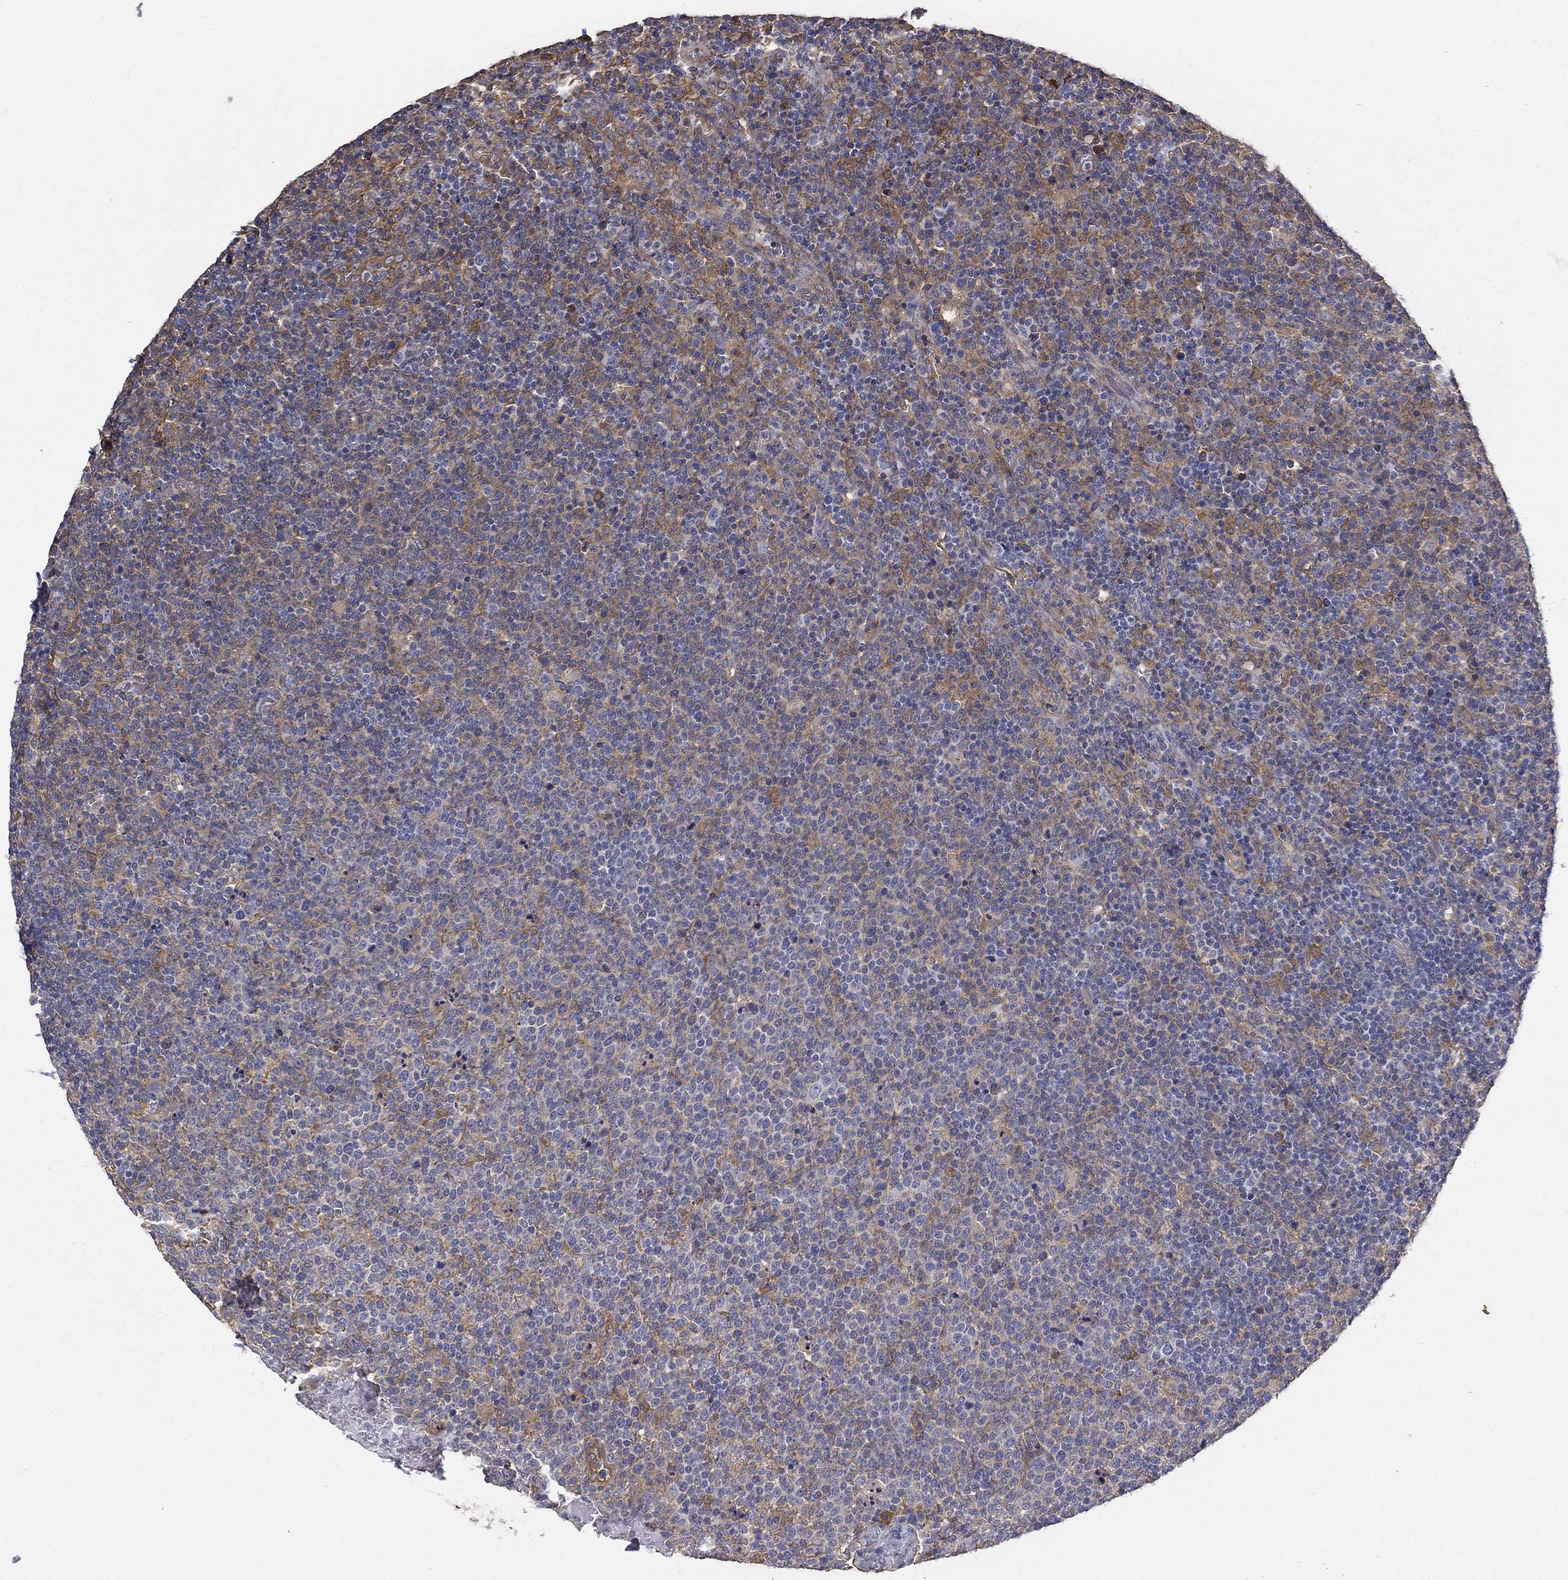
{"staining": {"intensity": "weak", "quantity": "25%-75%", "location": "cytoplasmic/membranous"}, "tissue": "lymphoma", "cell_type": "Tumor cells", "image_type": "cancer", "snomed": [{"axis": "morphology", "description": "Malignant lymphoma, non-Hodgkin's type, High grade"}, {"axis": "topography", "description": "Lymph node"}], "caption": "Human malignant lymphoma, non-Hodgkin's type (high-grade) stained for a protein (brown) displays weak cytoplasmic/membranous positive expression in approximately 25%-75% of tumor cells.", "gene": "DPYSL2", "patient": {"sex": "male", "age": 61}}